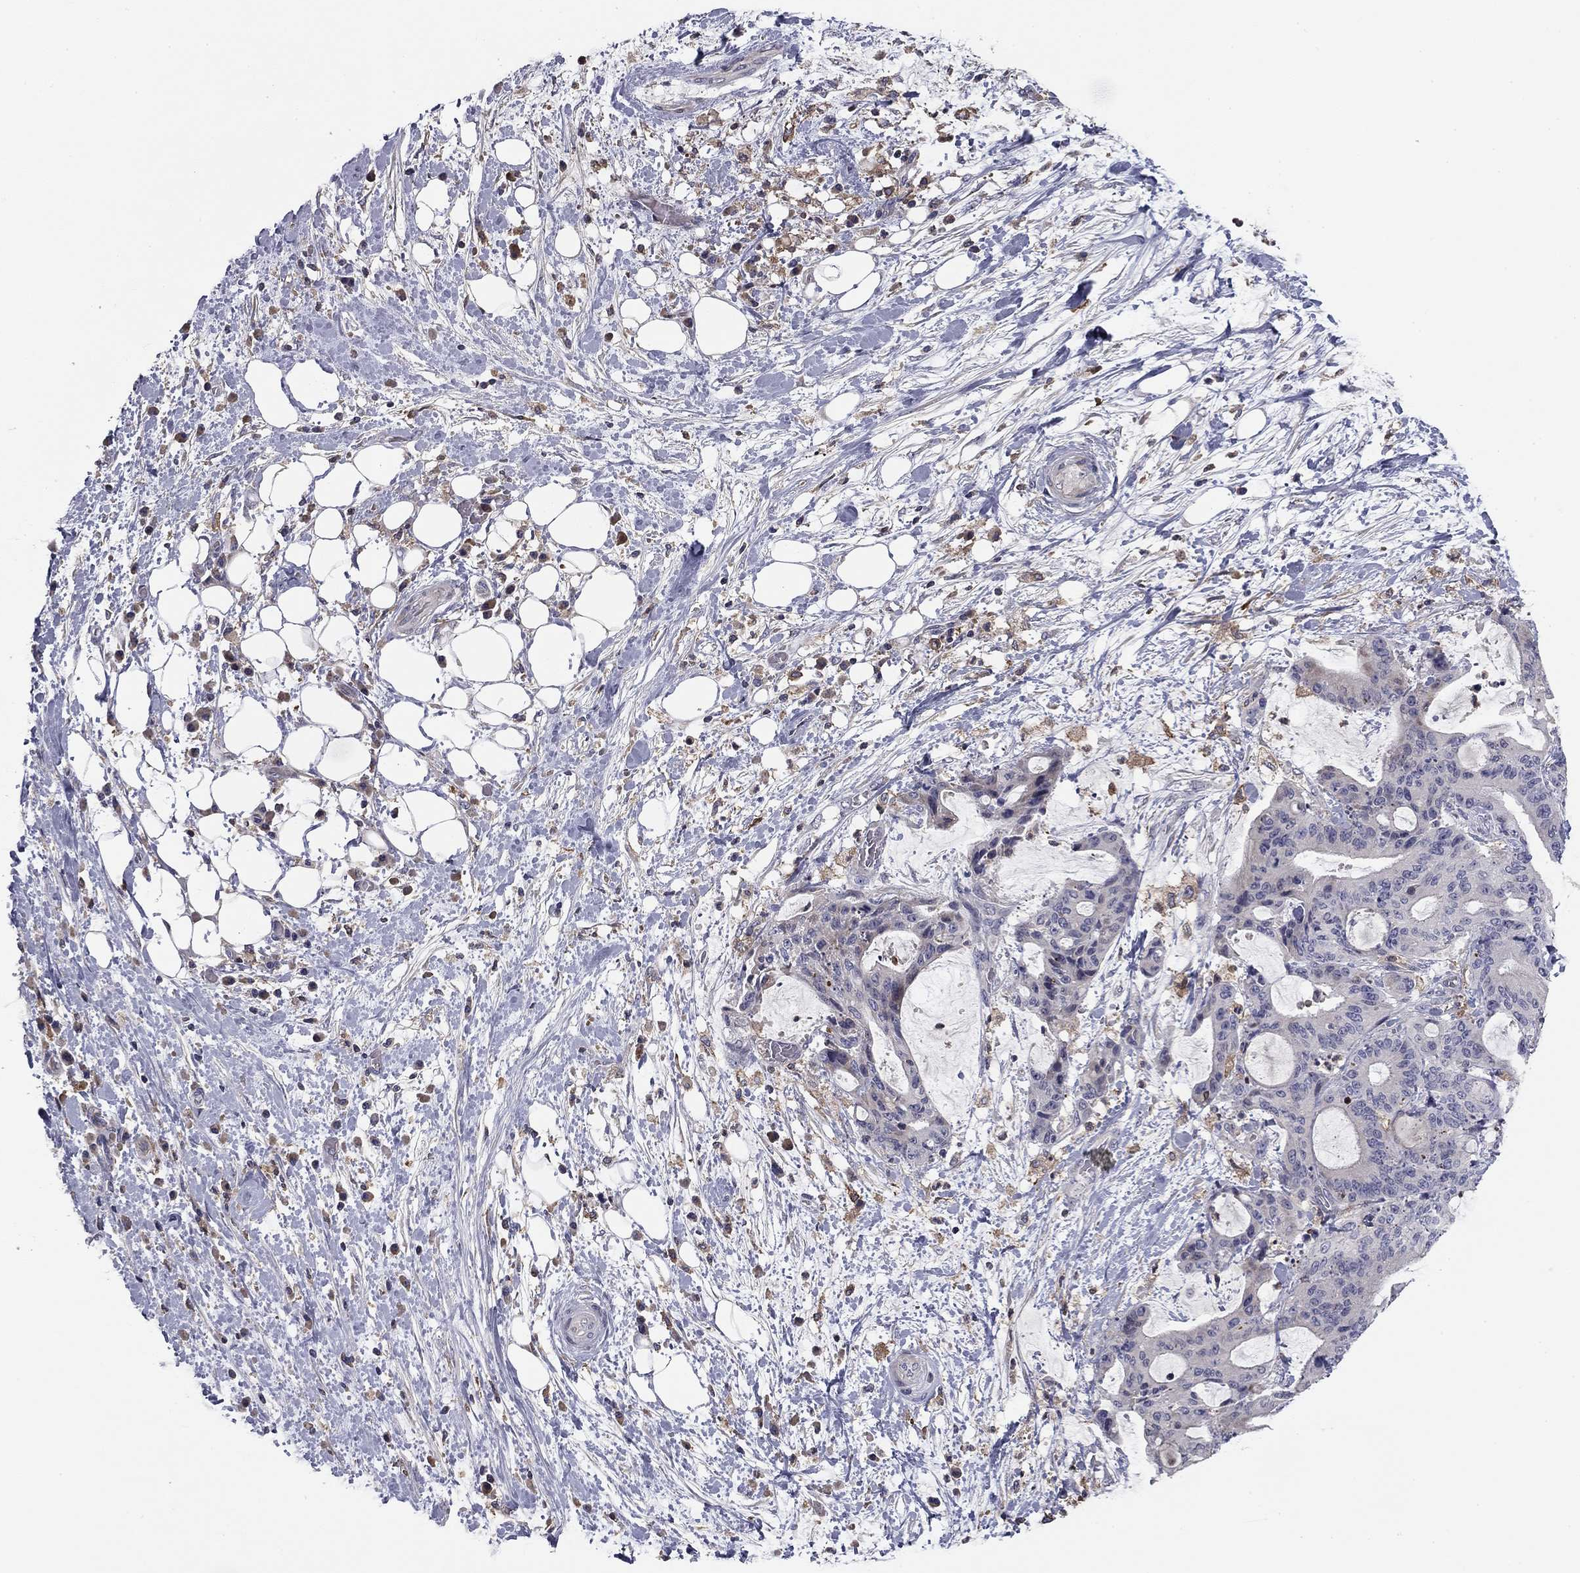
{"staining": {"intensity": "negative", "quantity": "none", "location": "none"}, "tissue": "liver cancer", "cell_type": "Tumor cells", "image_type": "cancer", "snomed": [{"axis": "morphology", "description": "Cholangiocarcinoma"}, {"axis": "topography", "description": "Liver"}], "caption": "DAB (3,3'-diaminobenzidine) immunohistochemical staining of cholangiocarcinoma (liver) reveals no significant staining in tumor cells.", "gene": "PLCB2", "patient": {"sex": "female", "age": 73}}